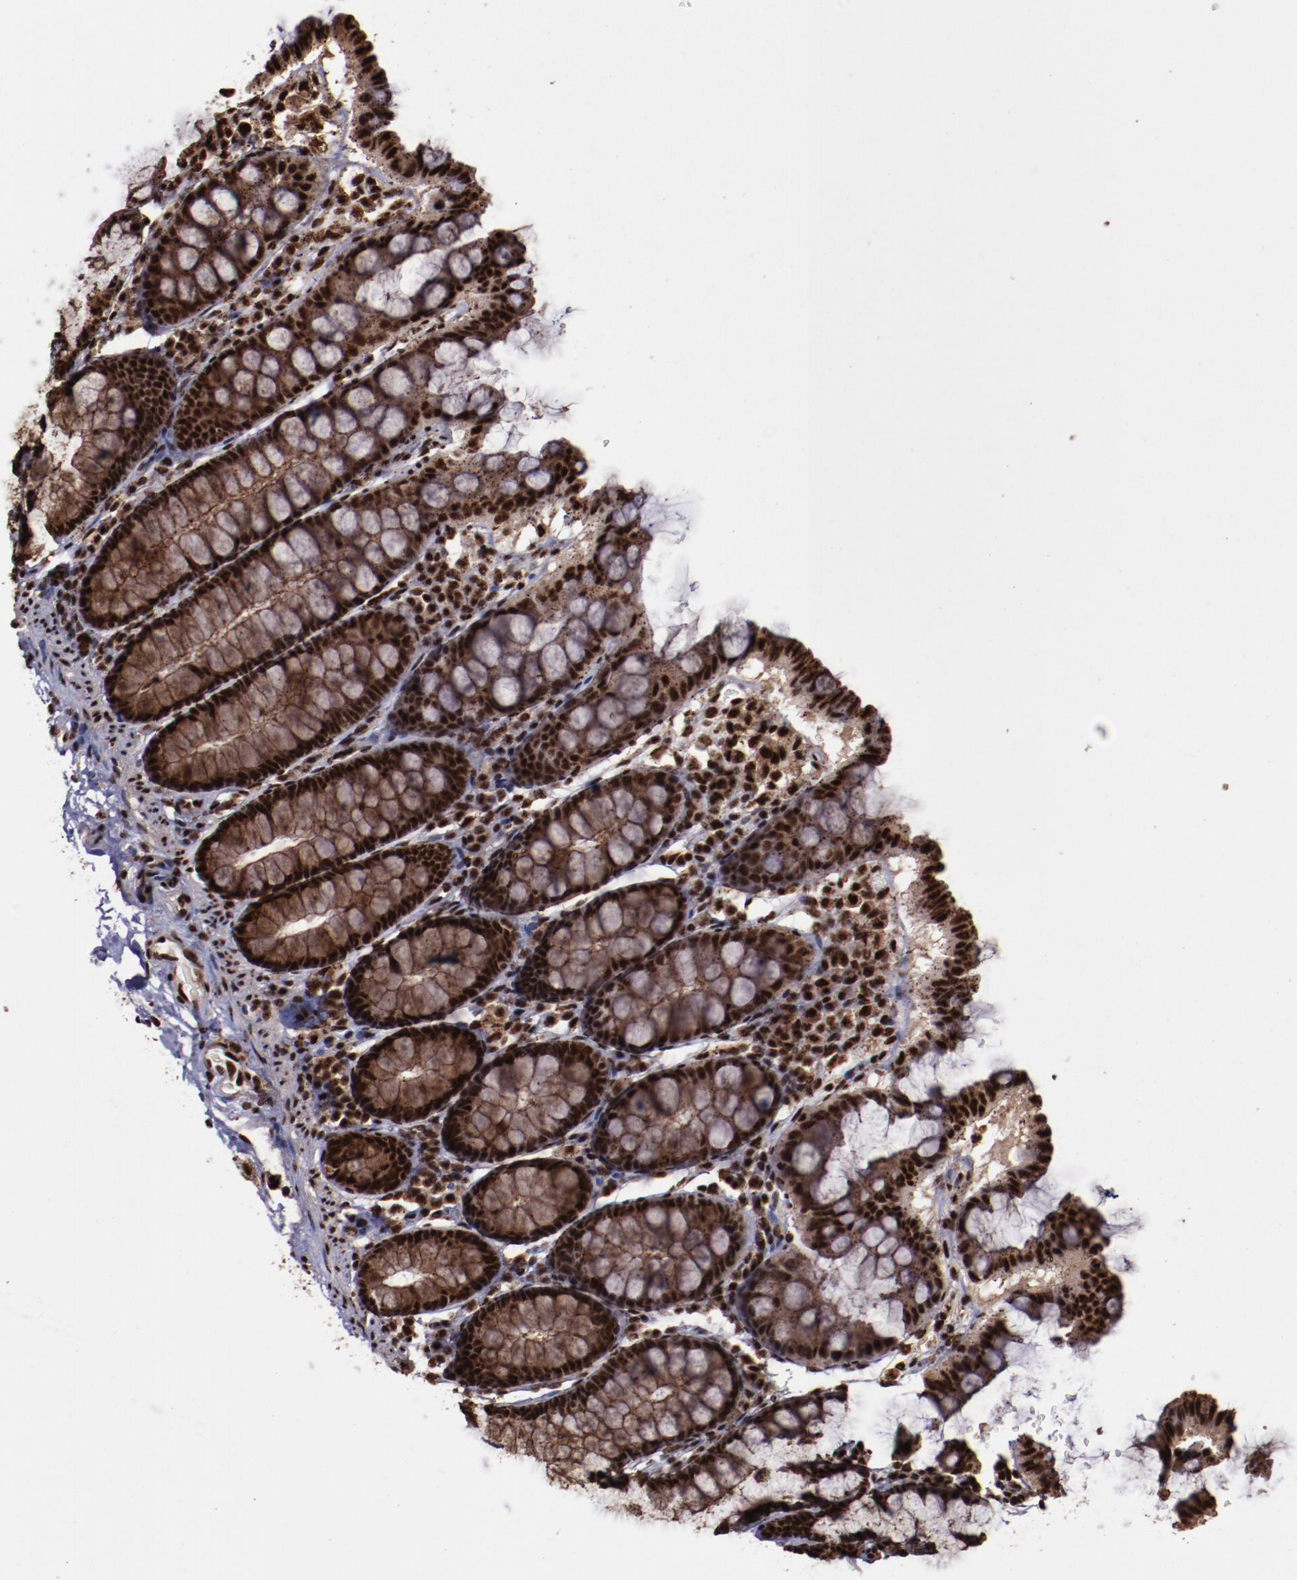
{"staining": {"intensity": "strong", "quantity": ">75%", "location": "nuclear"}, "tissue": "colon", "cell_type": "Endothelial cells", "image_type": "normal", "snomed": [{"axis": "morphology", "description": "Normal tissue, NOS"}, {"axis": "topography", "description": "Colon"}], "caption": "DAB (3,3'-diaminobenzidine) immunohistochemical staining of benign colon demonstrates strong nuclear protein positivity in approximately >75% of endothelial cells. The staining was performed using DAB, with brown indicating positive protein expression. Nuclei are stained blue with hematoxylin.", "gene": "SNW1", "patient": {"sex": "female", "age": 61}}